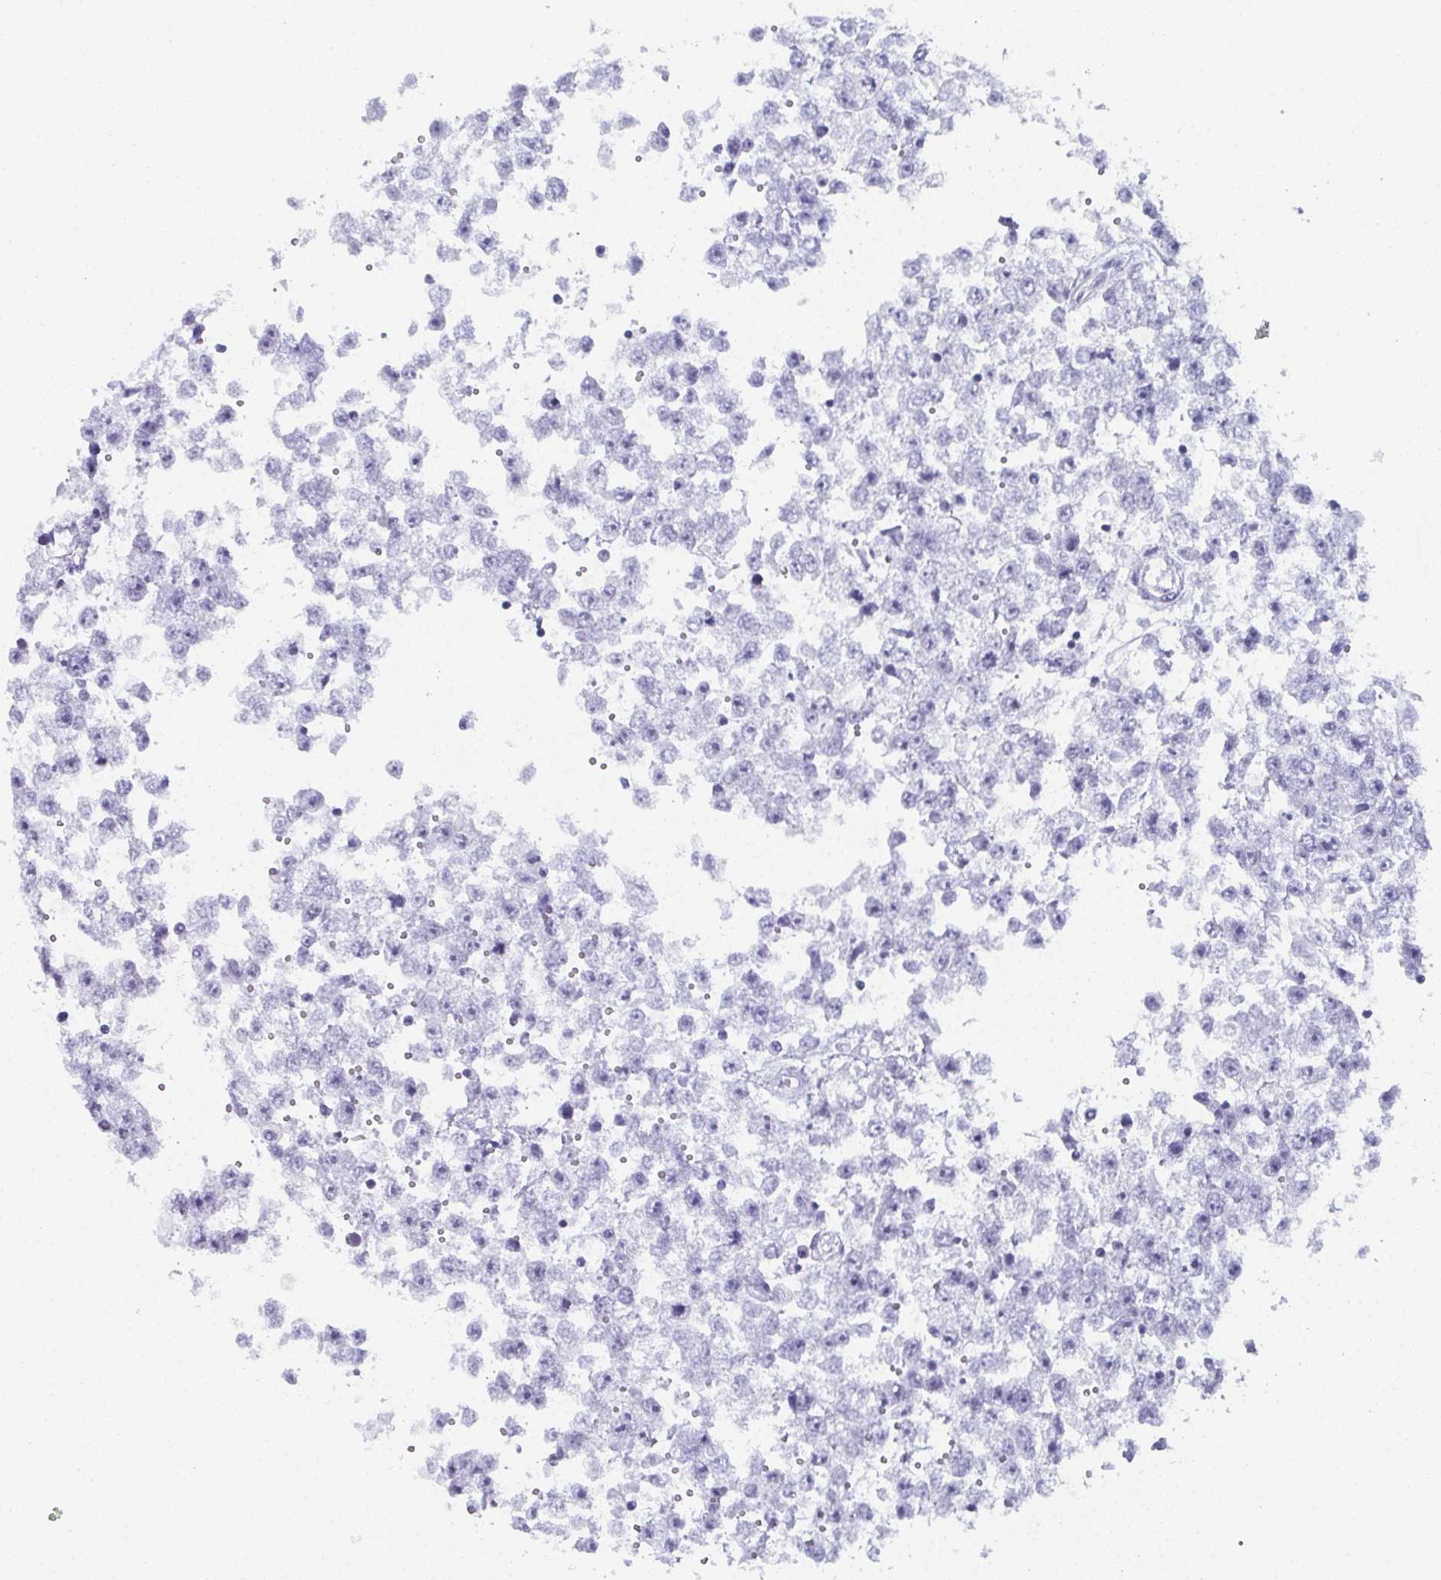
{"staining": {"intensity": "negative", "quantity": "none", "location": "none"}, "tissue": "testis cancer", "cell_type": "Tumor cells", "image_type": "cancer", "snomed": [{"axis": "morphology", "description": "Seminoma, NOS"}, {"axis": "topography", "description": "Testis"}], "caption": "The histopathology image displays no significant expression in tumor cells of testis cancer.", "gene": "PYCR3", "patient": {"sex": "male", "age": 34}}